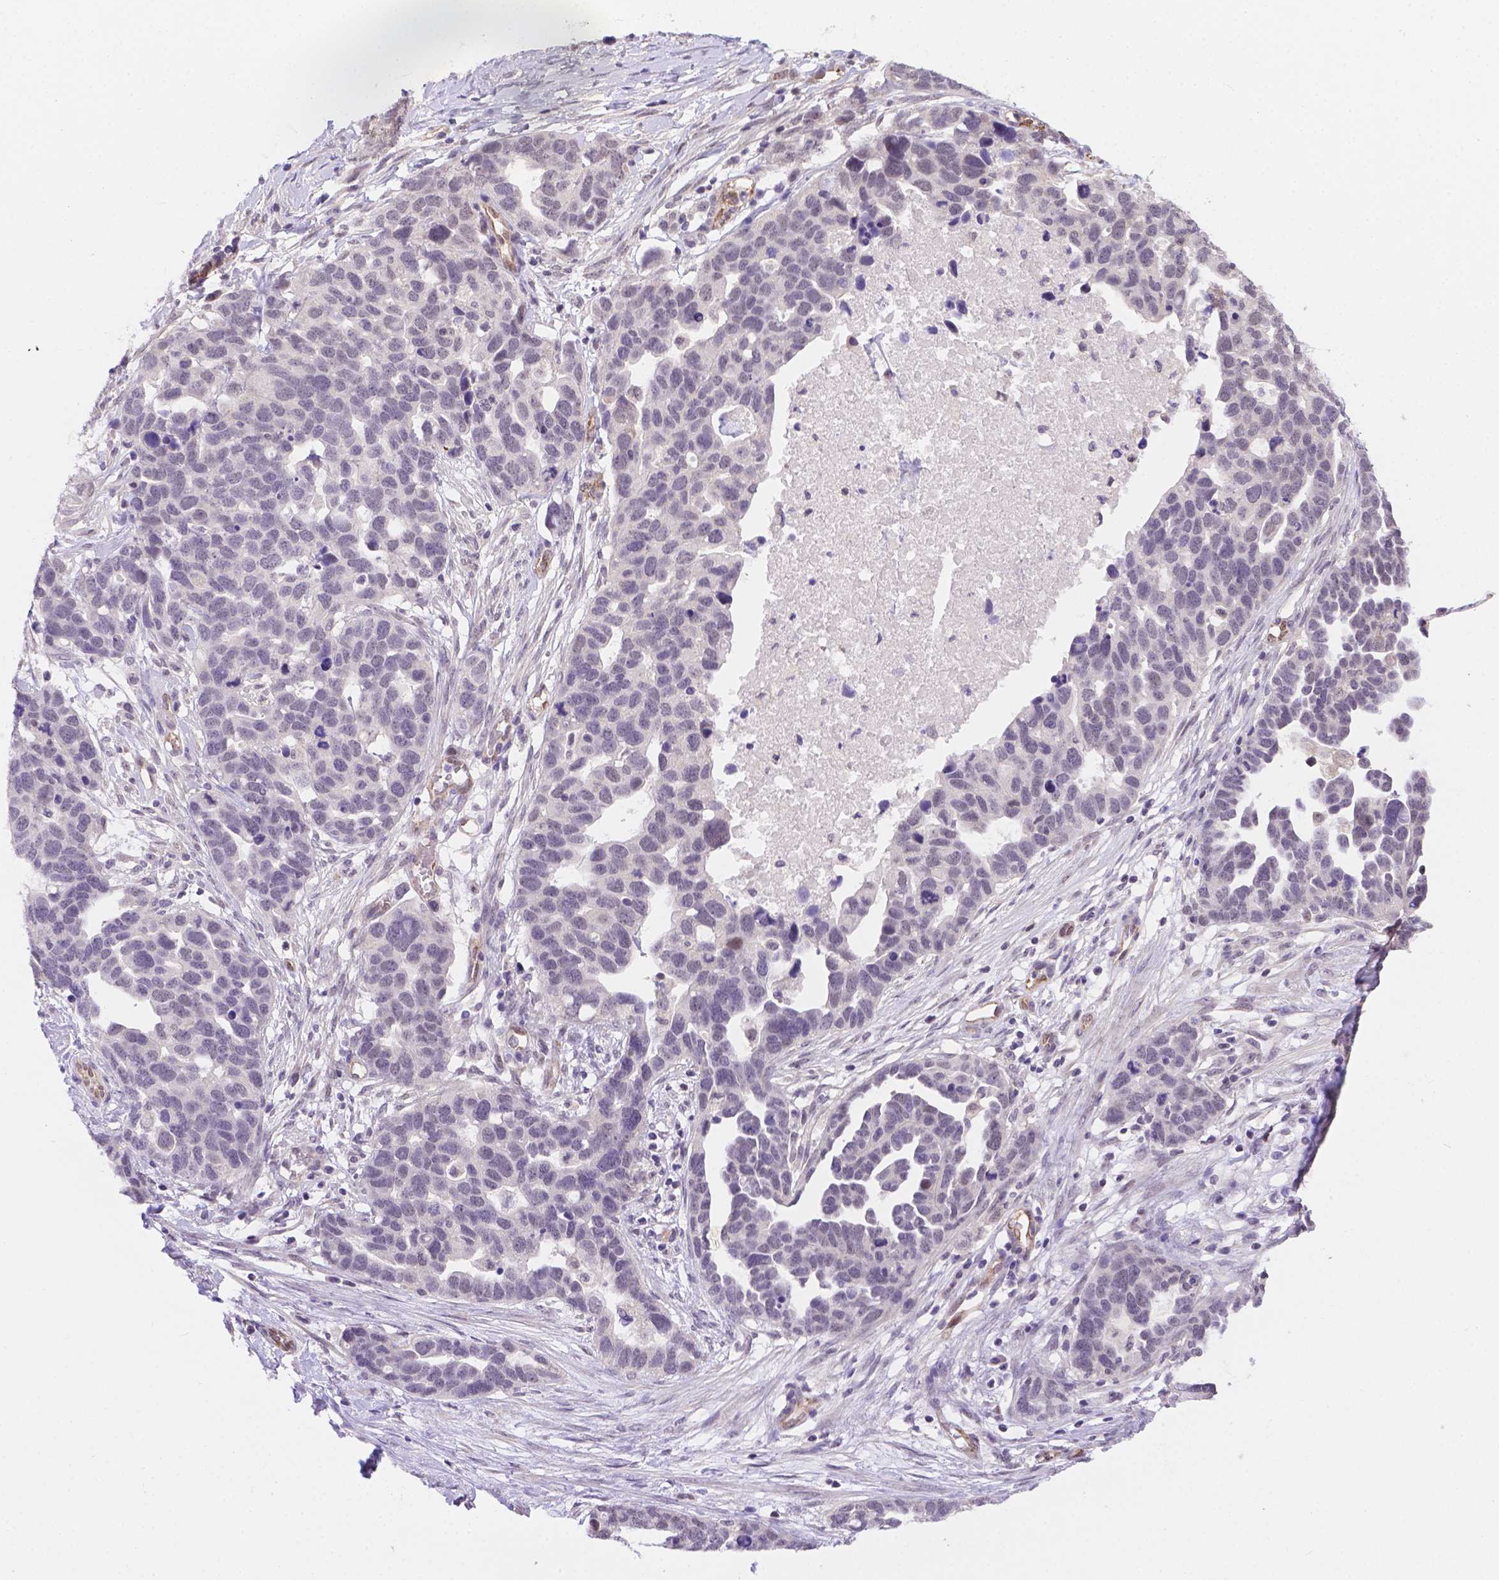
{"staining": {"intensity": "negative", "quantity": "none", "location": "none"}, "tissue": "ovarian cancer", "cell_type": "Tumor cells", "image_type": "cancer", "snomed": [{"axis": "morphology", "description": "Cystadenocarcinoma, serous, NOS"}, {"axis": "topography", "description": "Ovary"}], "caption": "Immunohistochemistry micrograph of serous cystadenocarcinoma (ovarian) stained for a protein (brown), which exhibits no expression in tumor cells.", "gene": "NXPE2", "patient": {"sex": "female", "age": 54}}